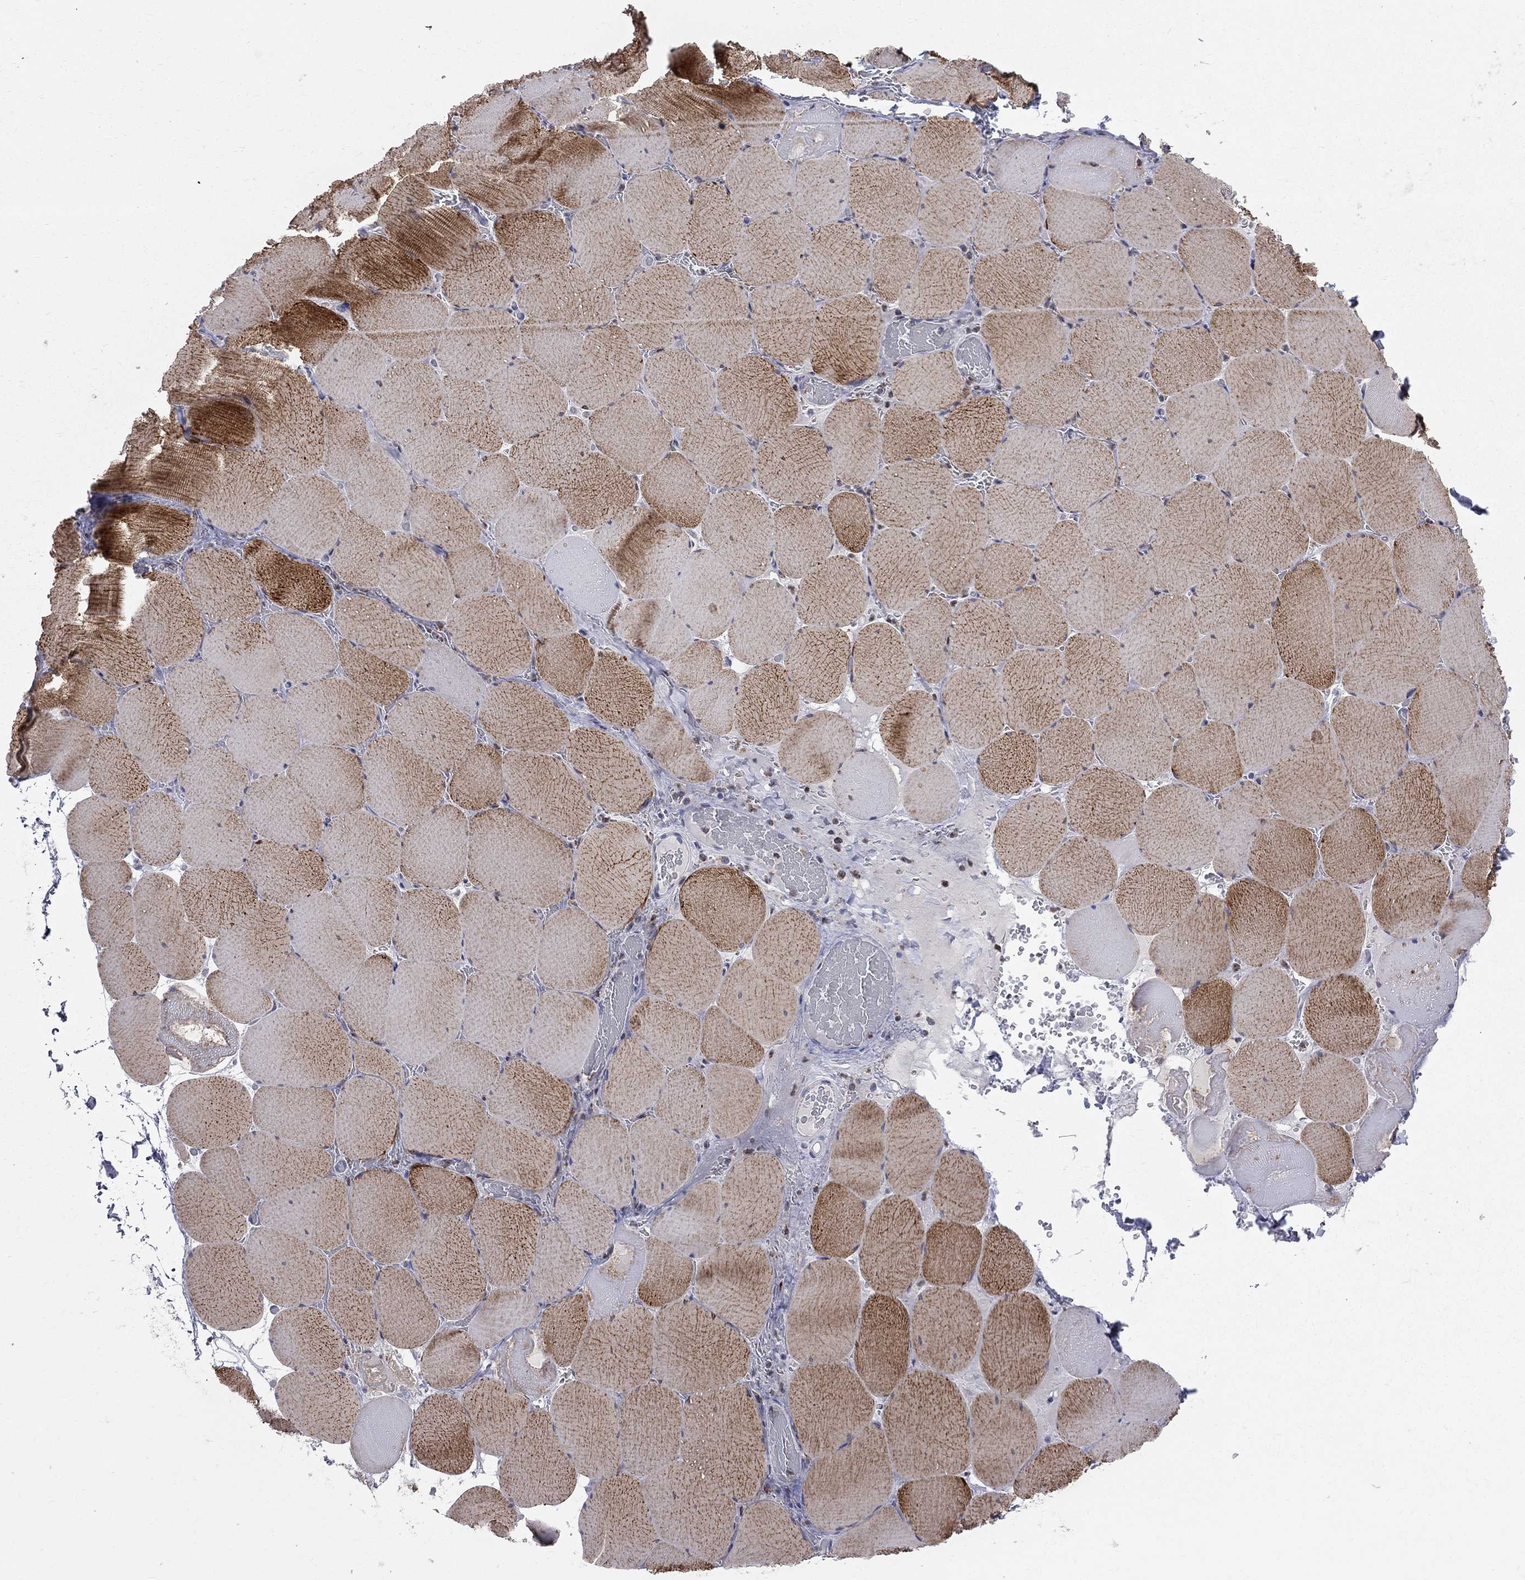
{"staining": {"intensity": "strong", "quantity": "<25%", "location": "cytoplasmic/membranous"}, "tissue": "skeletal muscle", "cell_type": "Myocytes", "image_type": "normal", "snomed": [{"axis": "morphology", "description": "Normal tissue, NOS"}, {"axis": "morphology", "description": "Malignant melanoma, Metastatic site"}, {"axis": "topography", "description": "Skeletal muscle"}], "caption": "Immunohistochemistry (IHC) (DAB) staining of benign human skeletal muscle displays strong cytoplasmic/membranous protein staining in approximately <25% of myocytes.", "gene": "ACSL1", "patient": {"sex": "male", "age": 50}}